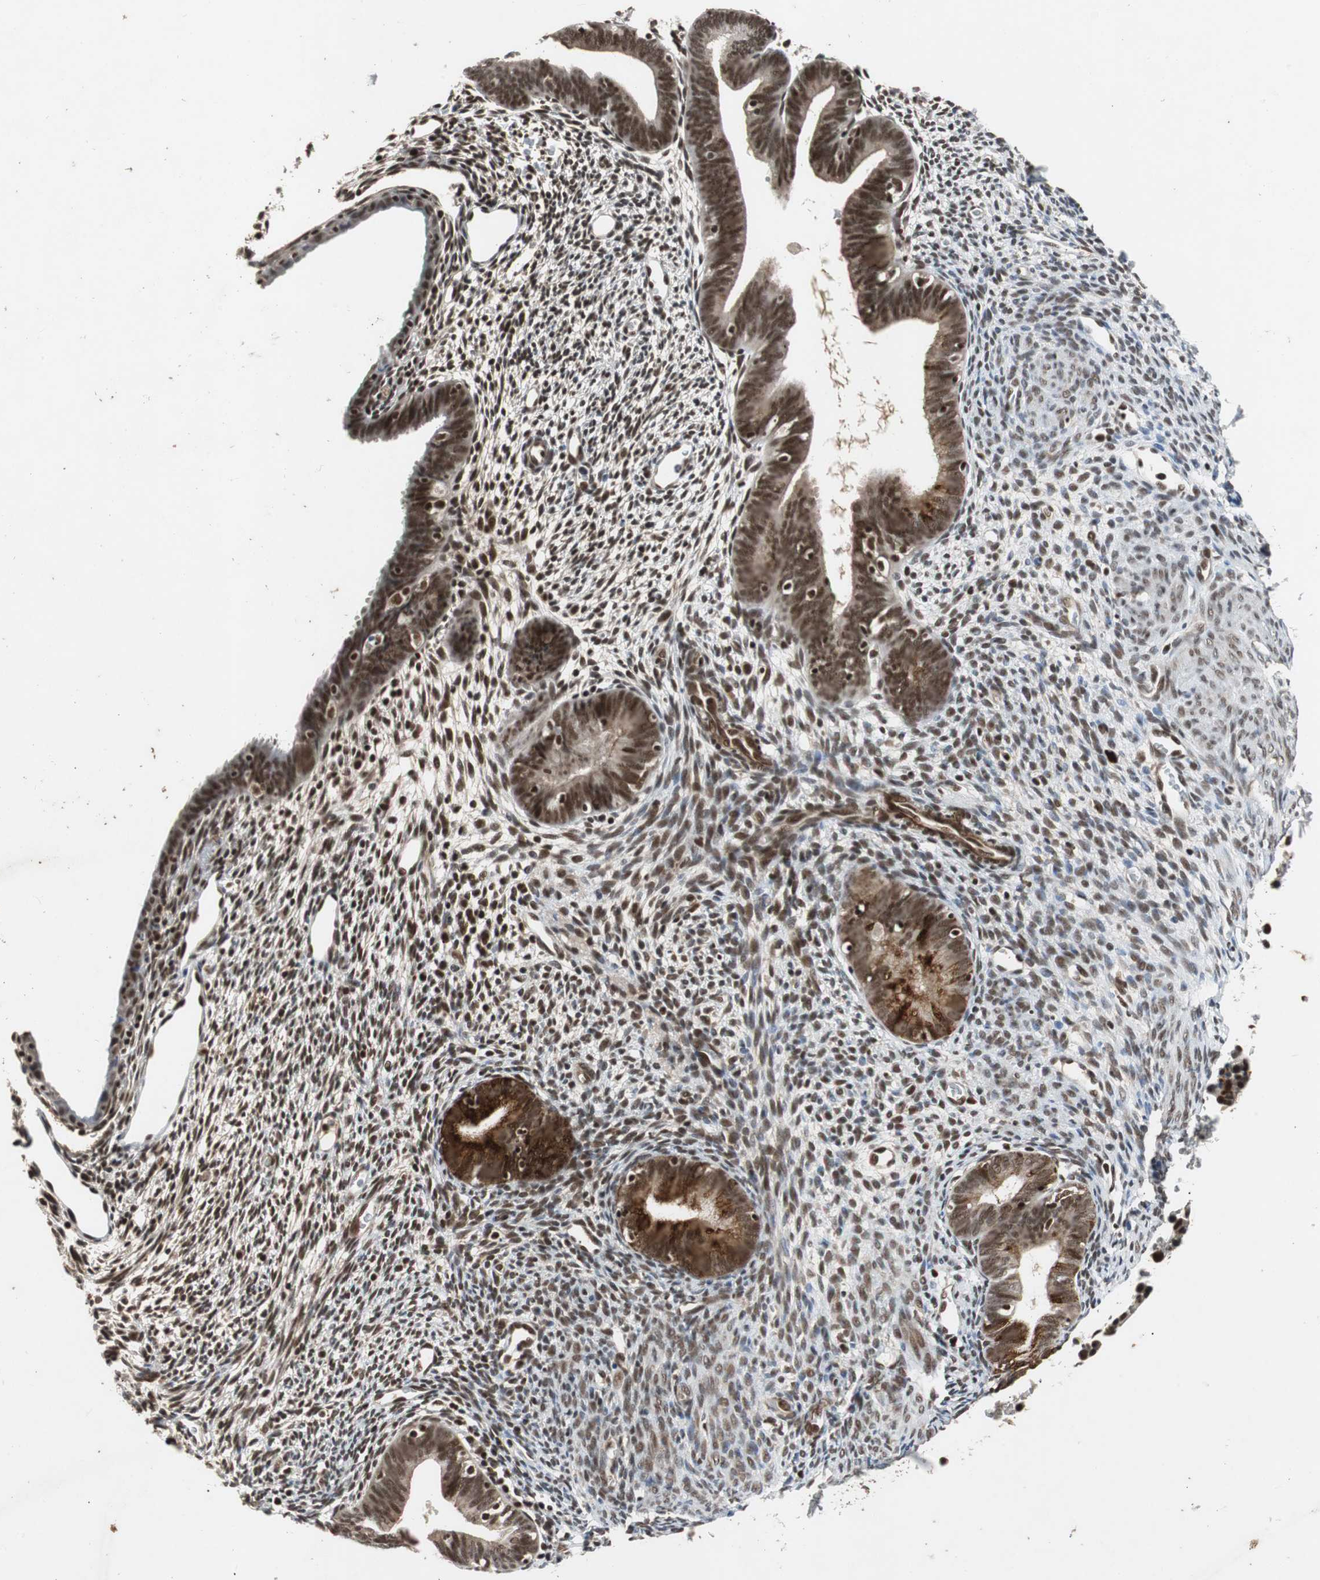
{"staining": {"intensity": "strong", "quantity": ">75%", "location": "nuclear"}, "tissue": "endometrium", "cell_type": "Cells in endometrial stroma", "image_type": "normal", "snomed": [{"axis": "morphology", "description": "Normal tissue, NOS"}, {"axis": "morphology", "description": "Atrophy, NOS"}, {"axis": "topography", "description": "Uterus"}, {"axis": "topography", "description": "Endometrium"}], "caption": "Normal endometrium displays strong nuclear expression in about >75% of cells in endometrial stroma (IHC, brightfield microscopy, high magnification)..", "gene": "TAF5", "patient": {"sex": "female", "age": 68}}